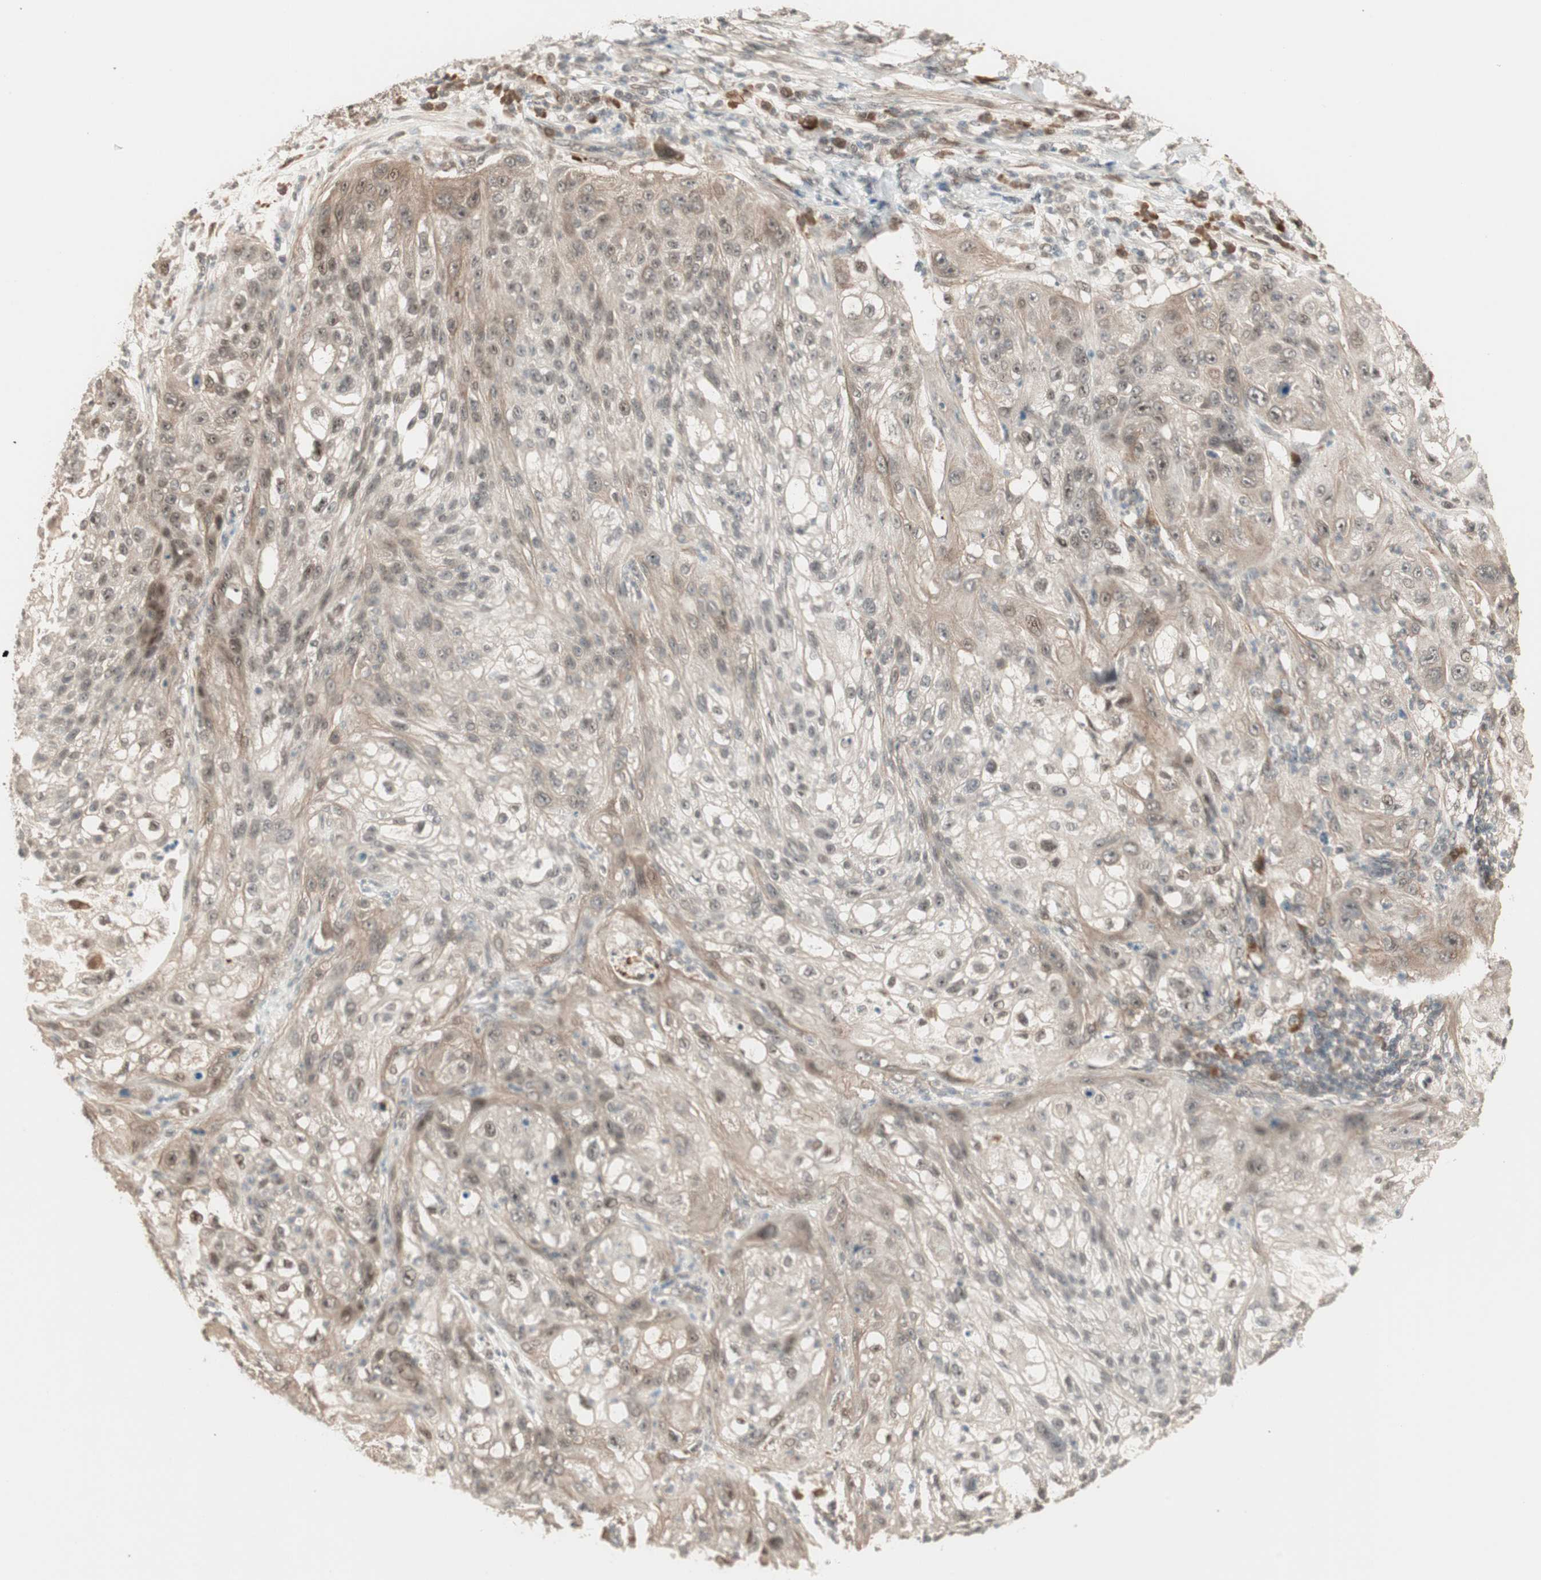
{"staining": {"intensity": "weak", "quantity": "25%-75%", "location": "cytoplasmic/membranous,nuclear"}, "tissue": "lung cancer", "cell_type": "Tumor cells", "image_type": "cancer", "snomed": [{"axis": "morphology", "description": "Inflammation, NOS"}, {"axis": "morphology", "description": "Squamous cell carcinoma, NOS"}, {"axis": "topography", "description": "Lymph node"}, {"axis": "topography", "description": "Soft tissue"}, {"axis": "topography", "description": "Lung"}], "caption": "Immunohistochemistry (DAB (3,3'-diaminobenzidine)) staining of human squamous cell carcinoma (lung) reveals weak cytoplasmic/membranous and nuclear protein expression in approximately 25%-75% of tumor cells.", "gene": "ZSCAN31", "patient": {"sex": "male", "age": 66}}